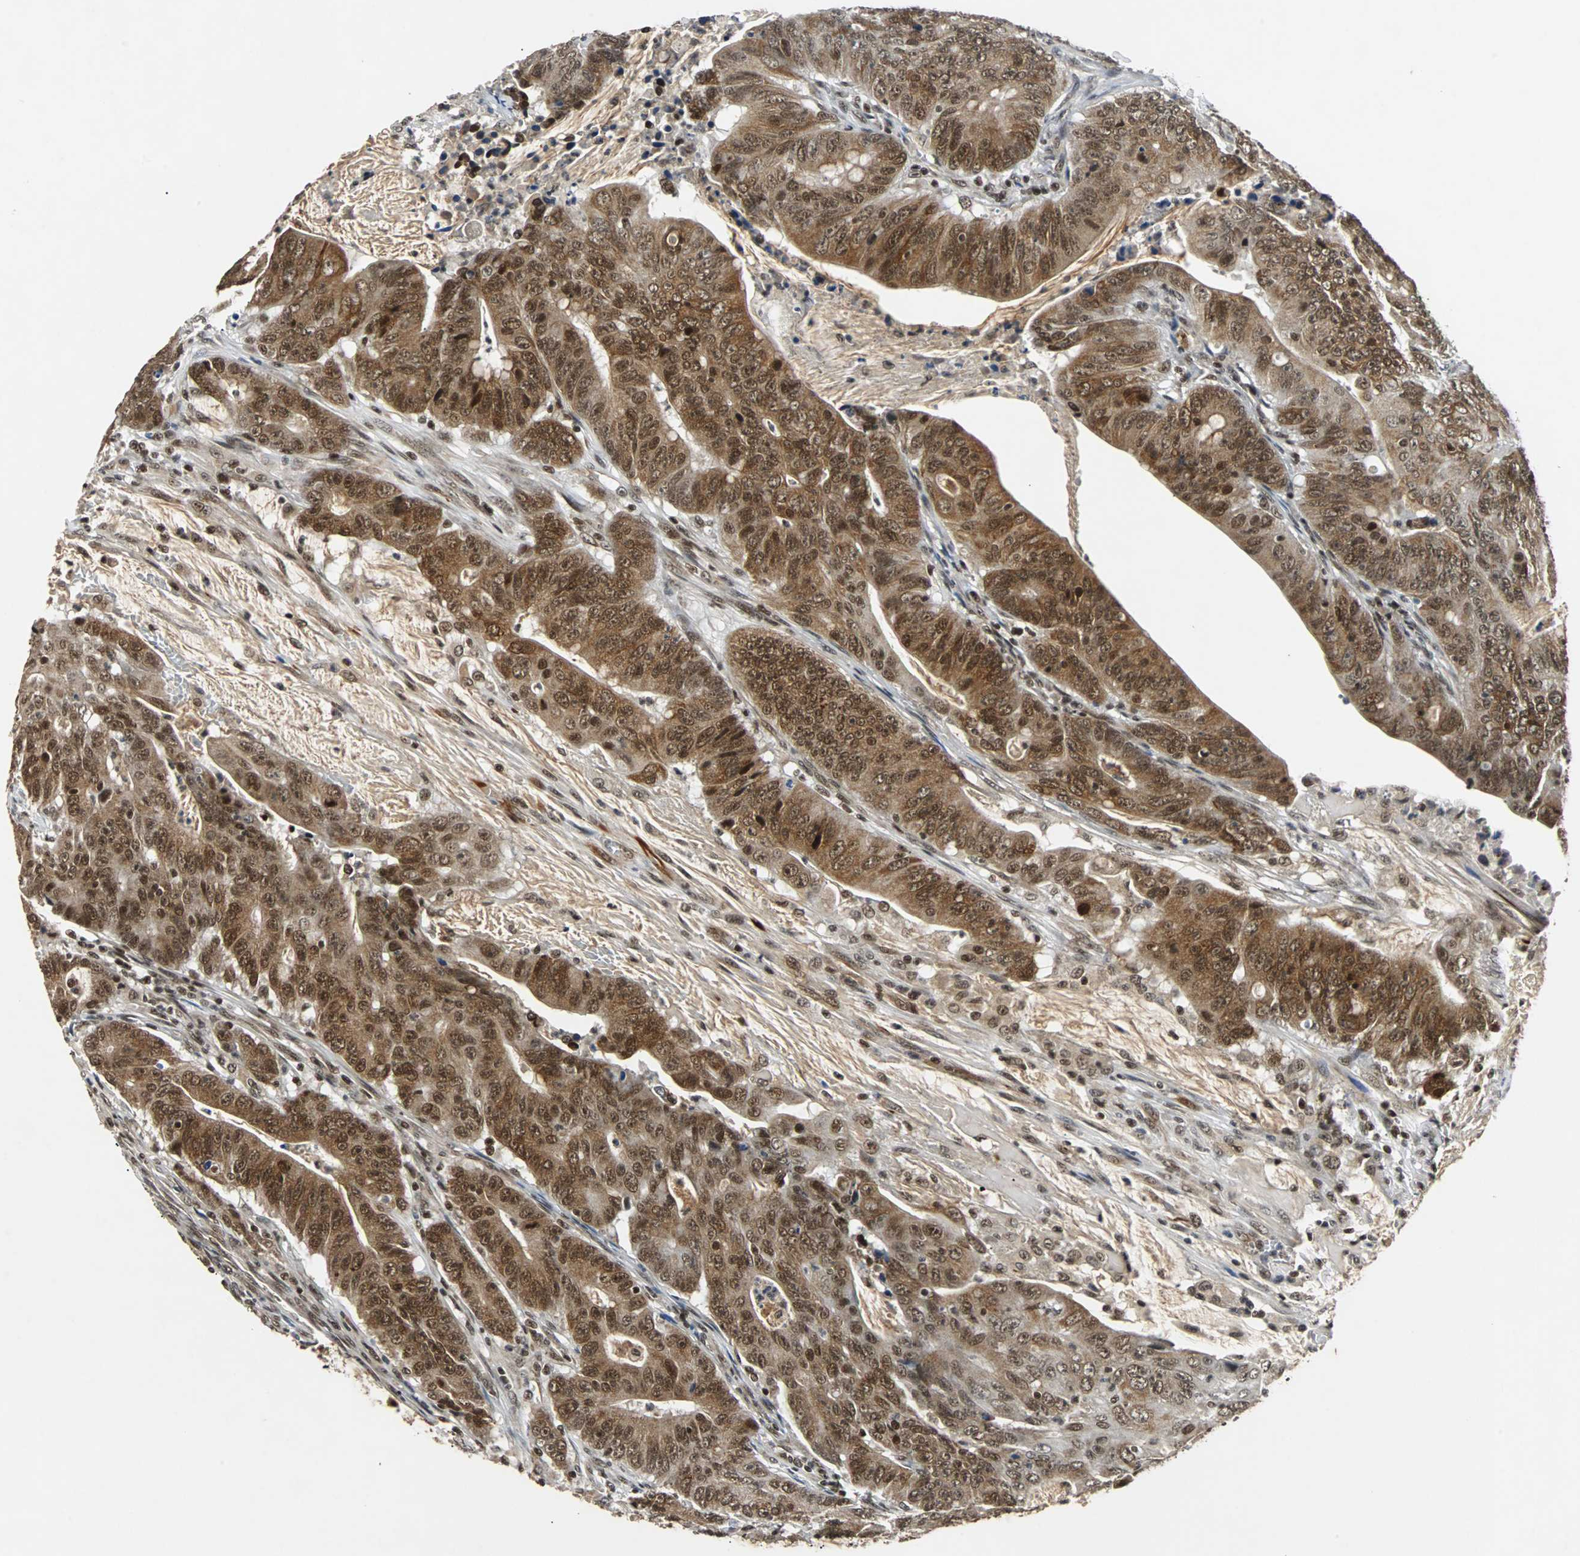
{"staining": {"intensity": "strong", "quantity": ">75%", "location": "cytoplasmic/membranous,nuclear"}, "tissue": "colorectal cancer", "cell_type": "Tumor cells", "image_type": "cancer", "snomed": [{"axis": "morphology", "description": "Adenocarcinoma, NOS"}, {"axis": "topography", "description": "Colon"}], "caption": "A brown stain highlights strong cytoplasmic/membranous and nuclear positivity of a protein in colorectal adenocarcinoma tumor cells.", "gene": "TAF5", "patient": {"sex": "male", "age": 45}}